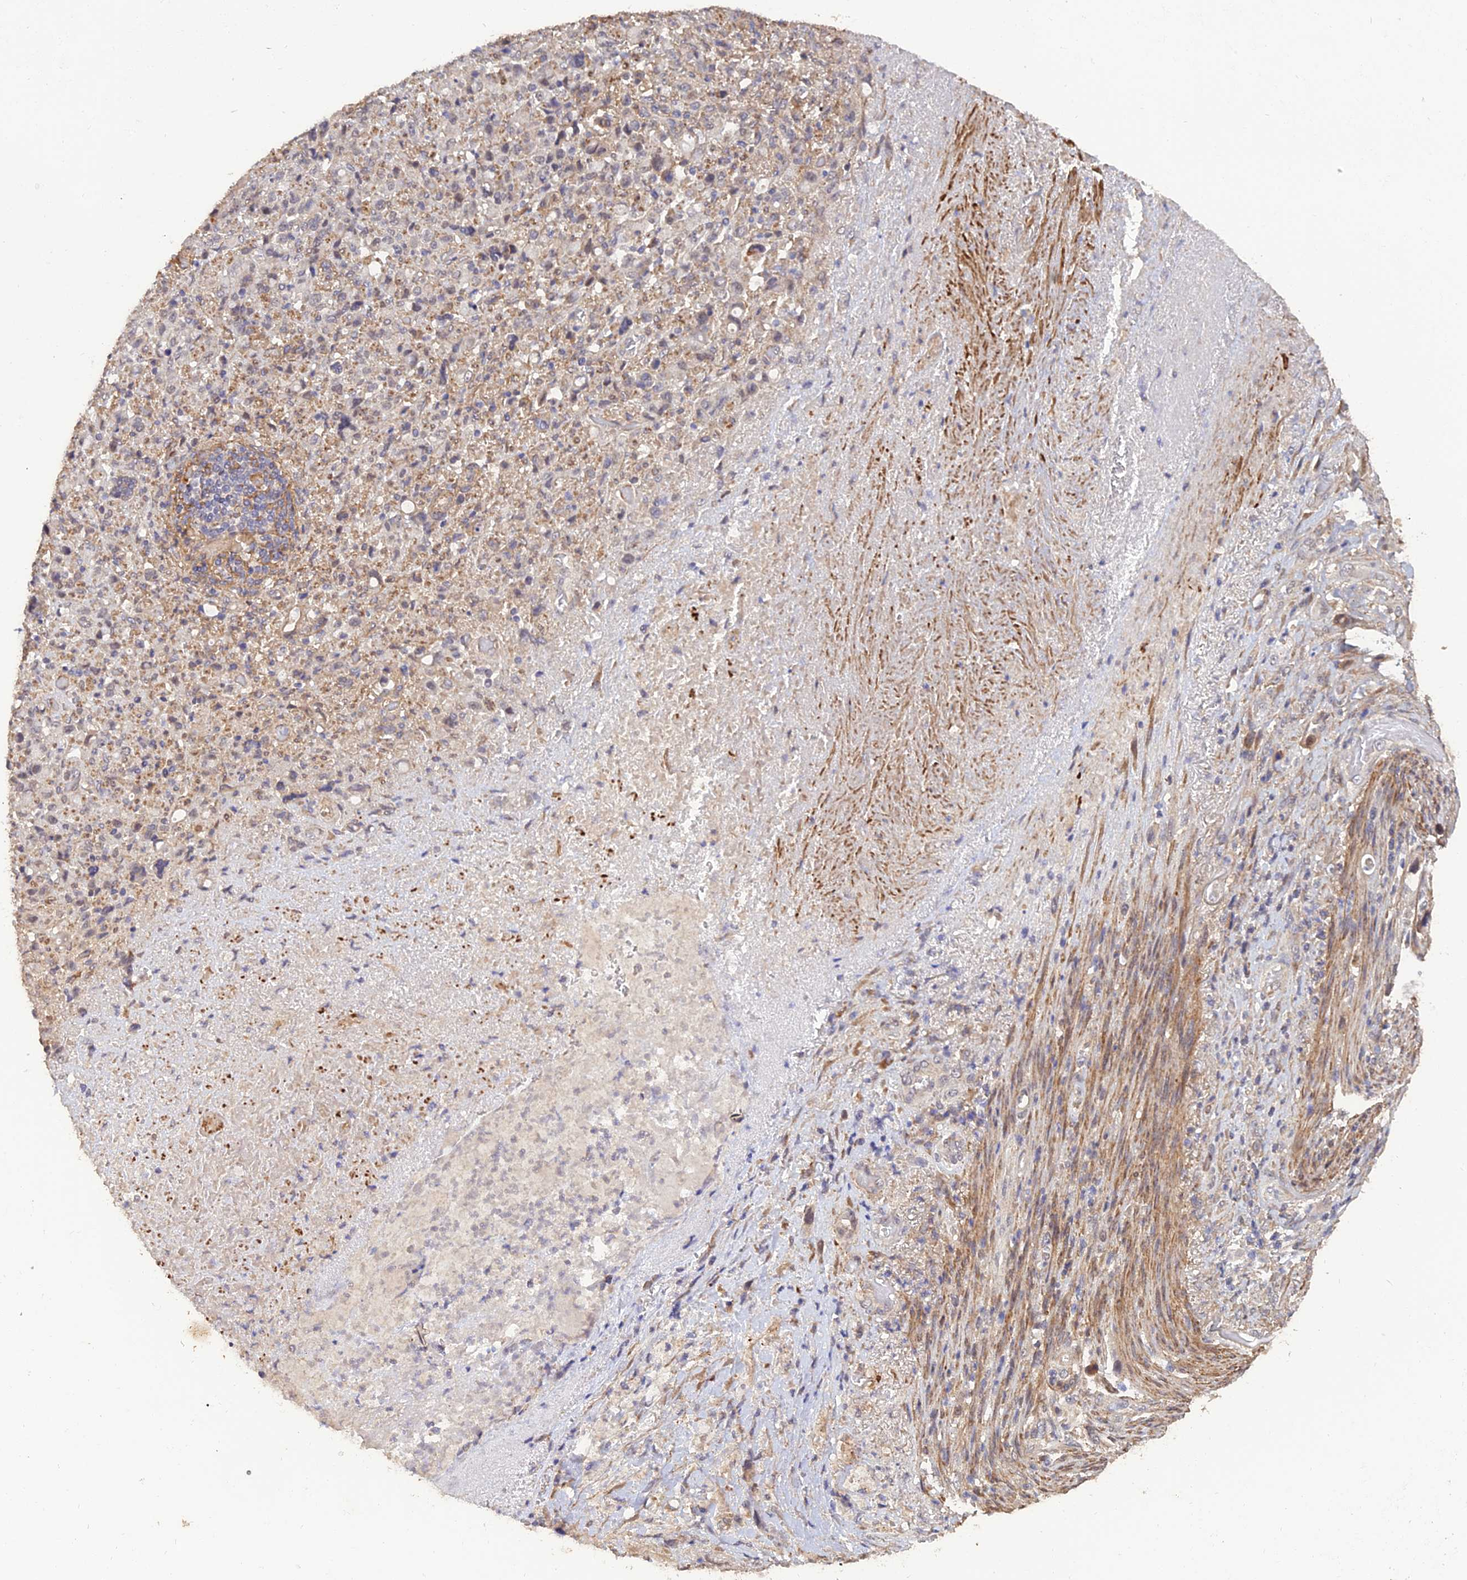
{"staining": {"intensity": "negative", "quantity": "none", "location": "none"}, "tissue": "stomach cancer", "cell_type": "Tumor cells", "image_type": "cancer", "snomed": [{"axis": "morphology", "description": "Normal tissue, NOS"}, {"axis": "morphology", "description": "Adenocarcinoma, NOS"}, {"axis": "topography", "description": "Stomach"}], "caption": "Tumor cells are negative for brown protein staining in stomach cancer (adenocarcinoma).", "gene": "PAGR1", "patient": {"sex": "female", "age": 79}}